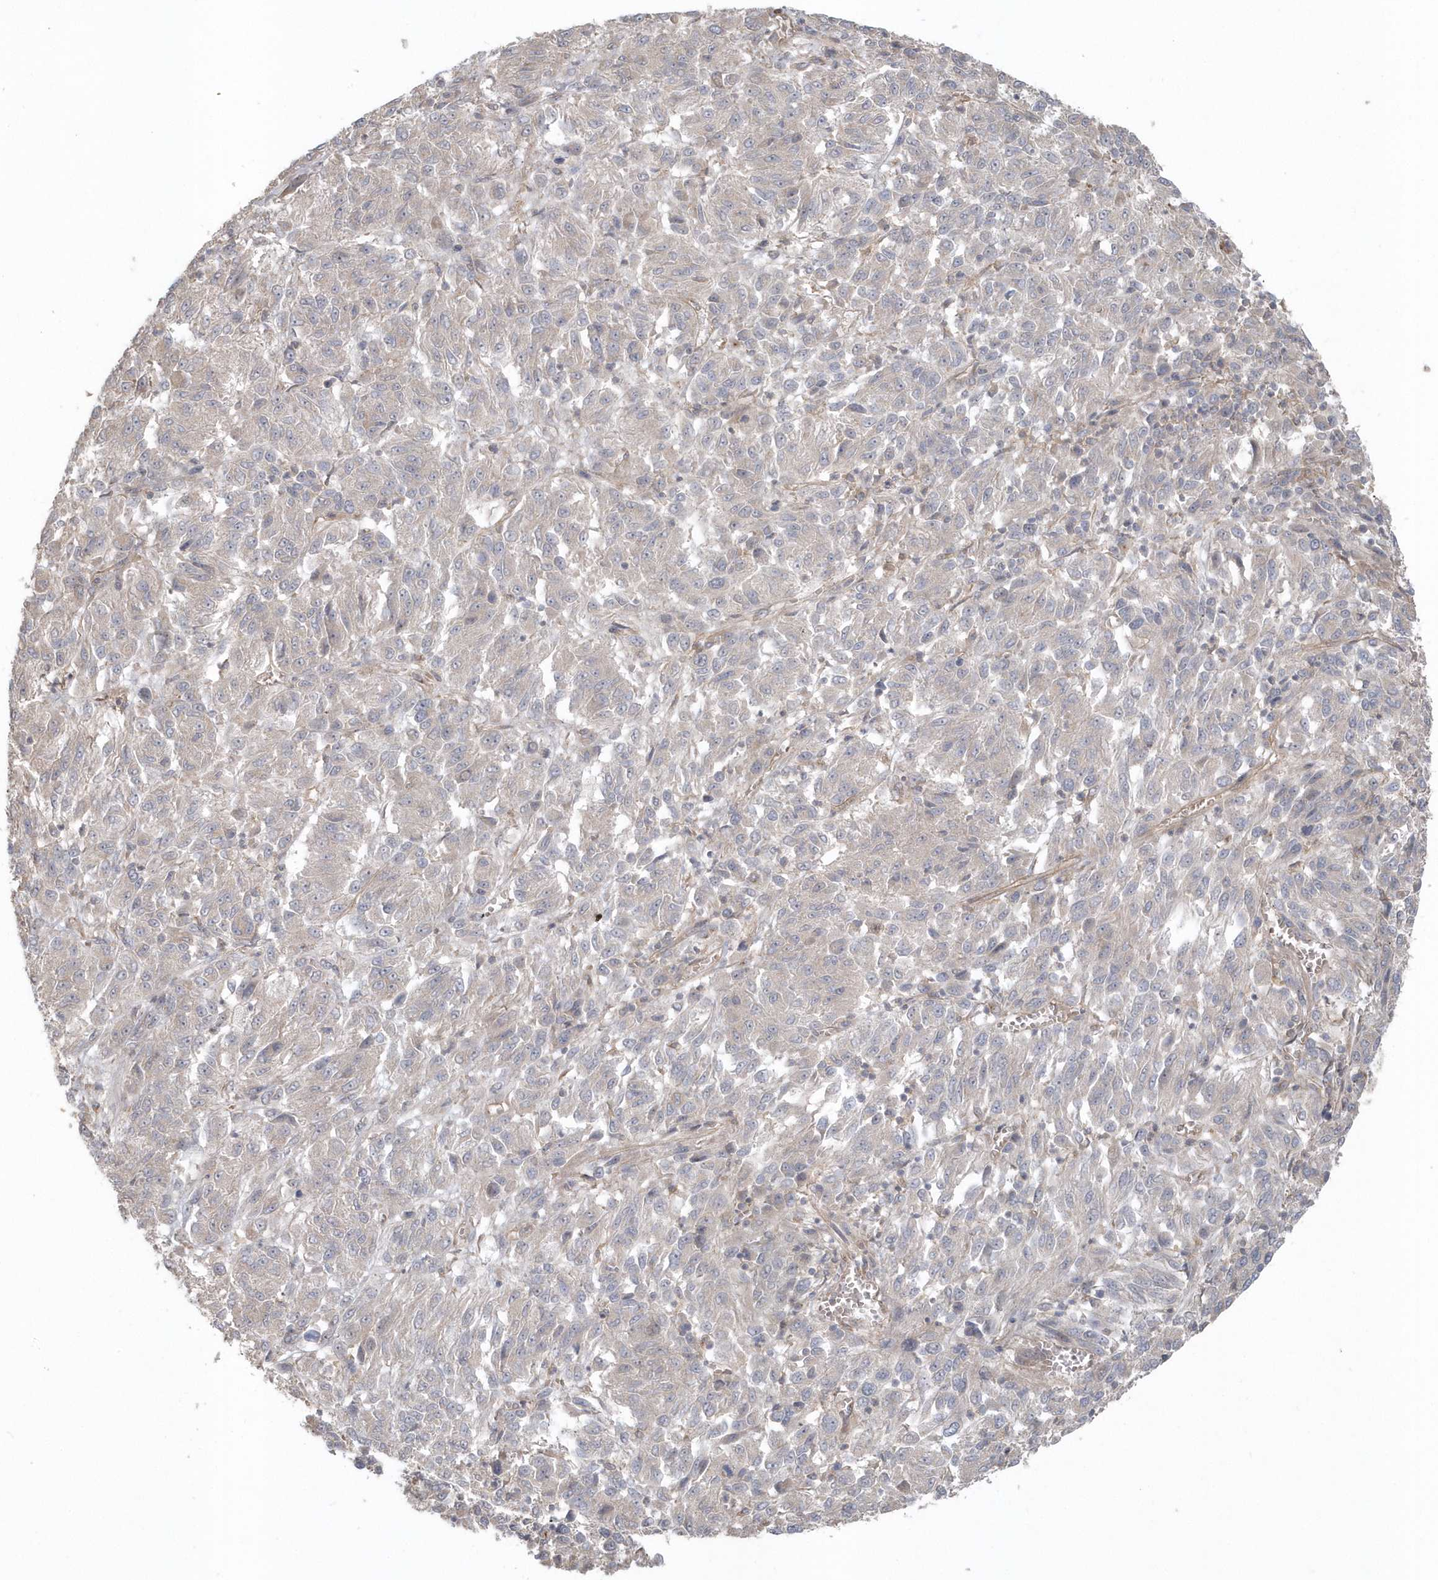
{"staining": {"intensity": "negative", "quantity": "none", "location": "none"}, "tissue": "melanoma", "cell_type": "Tumor cells", "image_type": "cancer", "snomed": [{"axis": "morphology", "description": "Malignant melanoma, Metastatic site"}, {"axis": "topography", "description": "Lung"}], "caption": "High magnification brightfield microscopy of melanoma stained with DAB (brown) and counterstained with hematoxylin (blue): tumor cells show no significant expression.", "gene": "ACTR1A", "patient": {"sex": "male", "age": 64}}